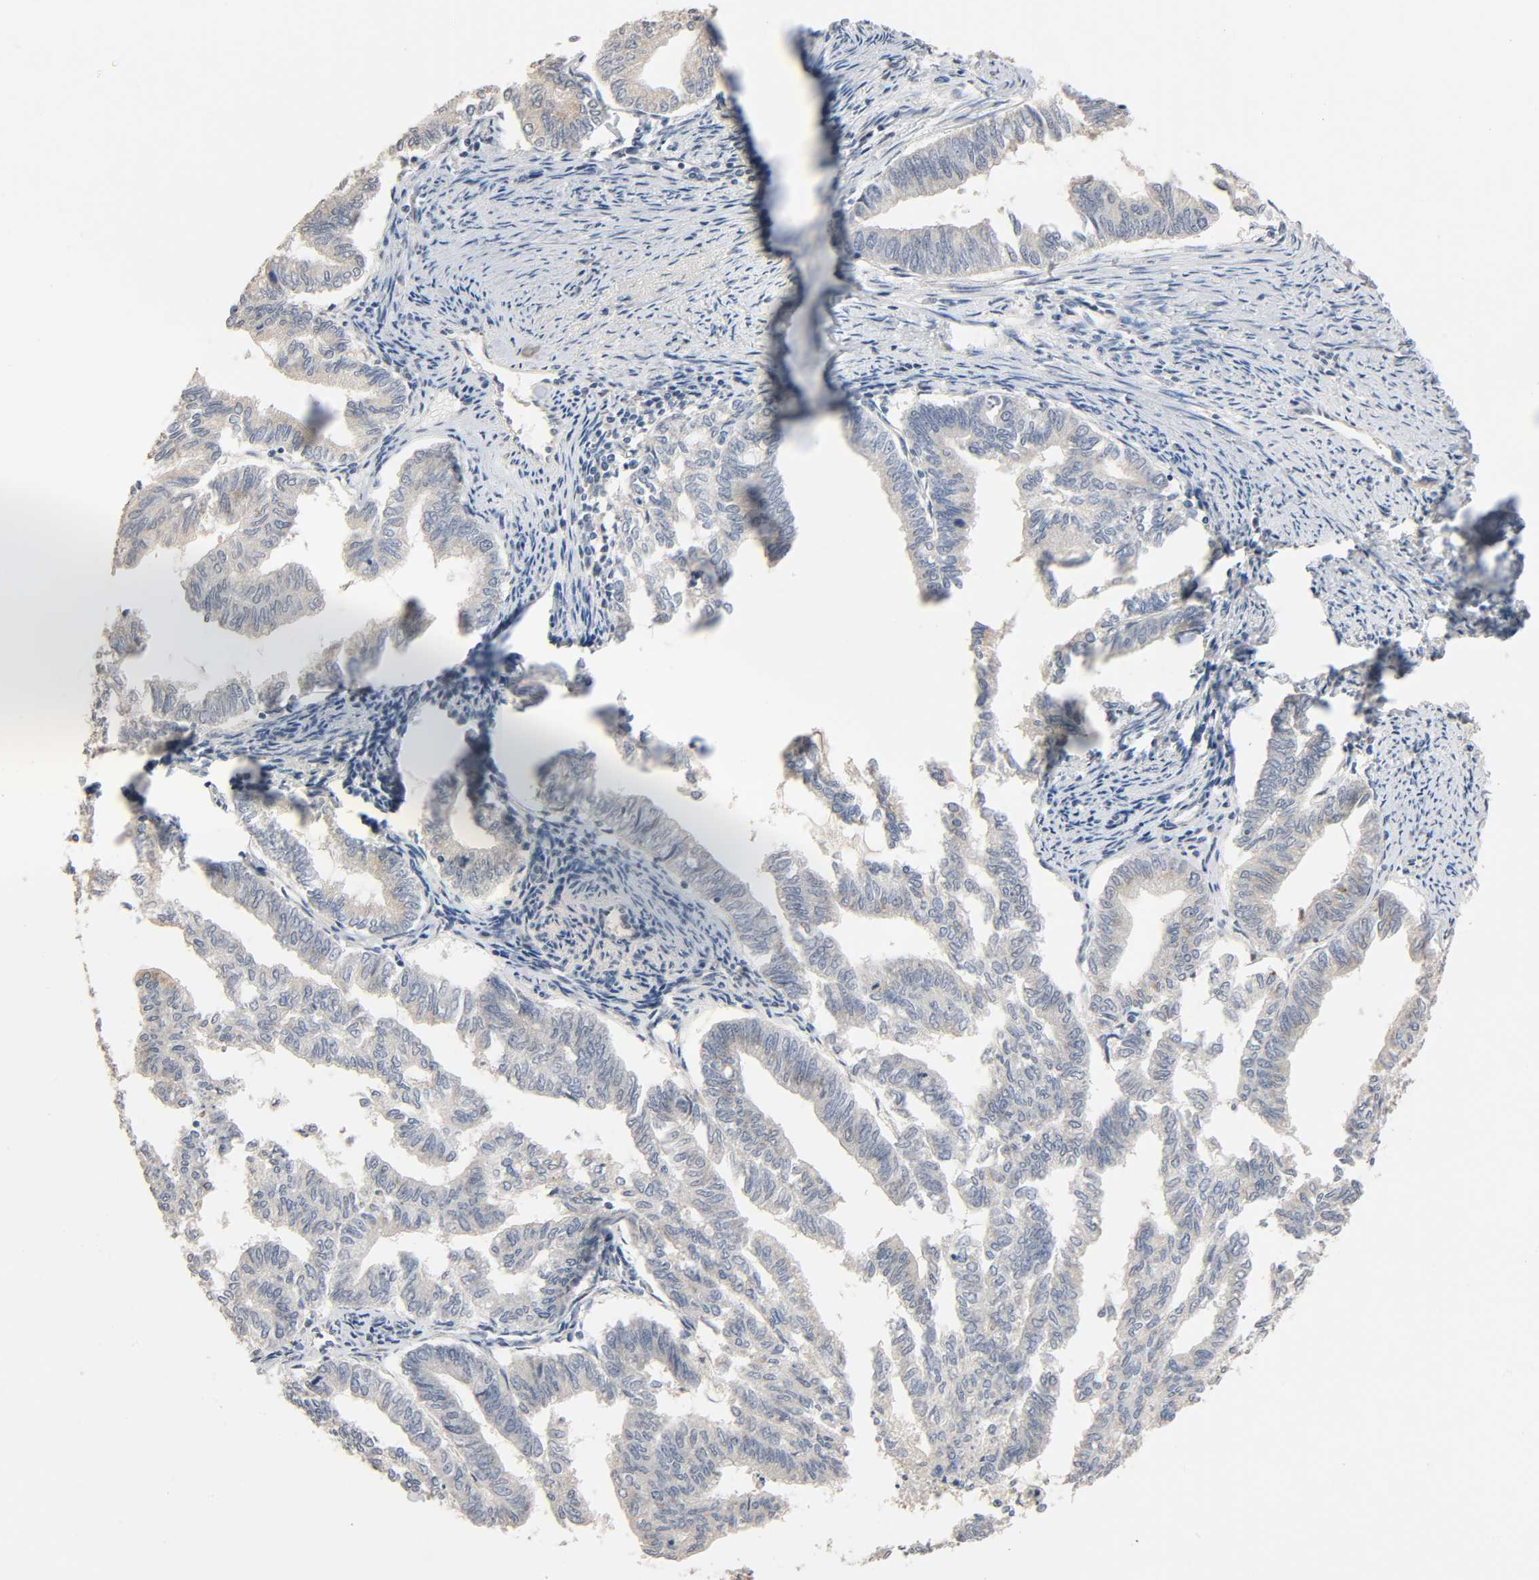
{"staining": {"intensity": "negative", "quantity": "none", "location": "none"}, "tissue": "endometrial cancer", "cell_type": "Tumor cells", "image_type": "cancer", "snomed": [{"axis": "morphology", "description": "Adenocarcinoma, NOS"}, {"axis": "topography", "description": "Endometrium"}], "caption": "A histopathology image of human adenocarcinoma (endometrial) is negative for staining in tumor cells.", "gene": "MAGEA8", "patient": {"sex": "female", "age": 79}}